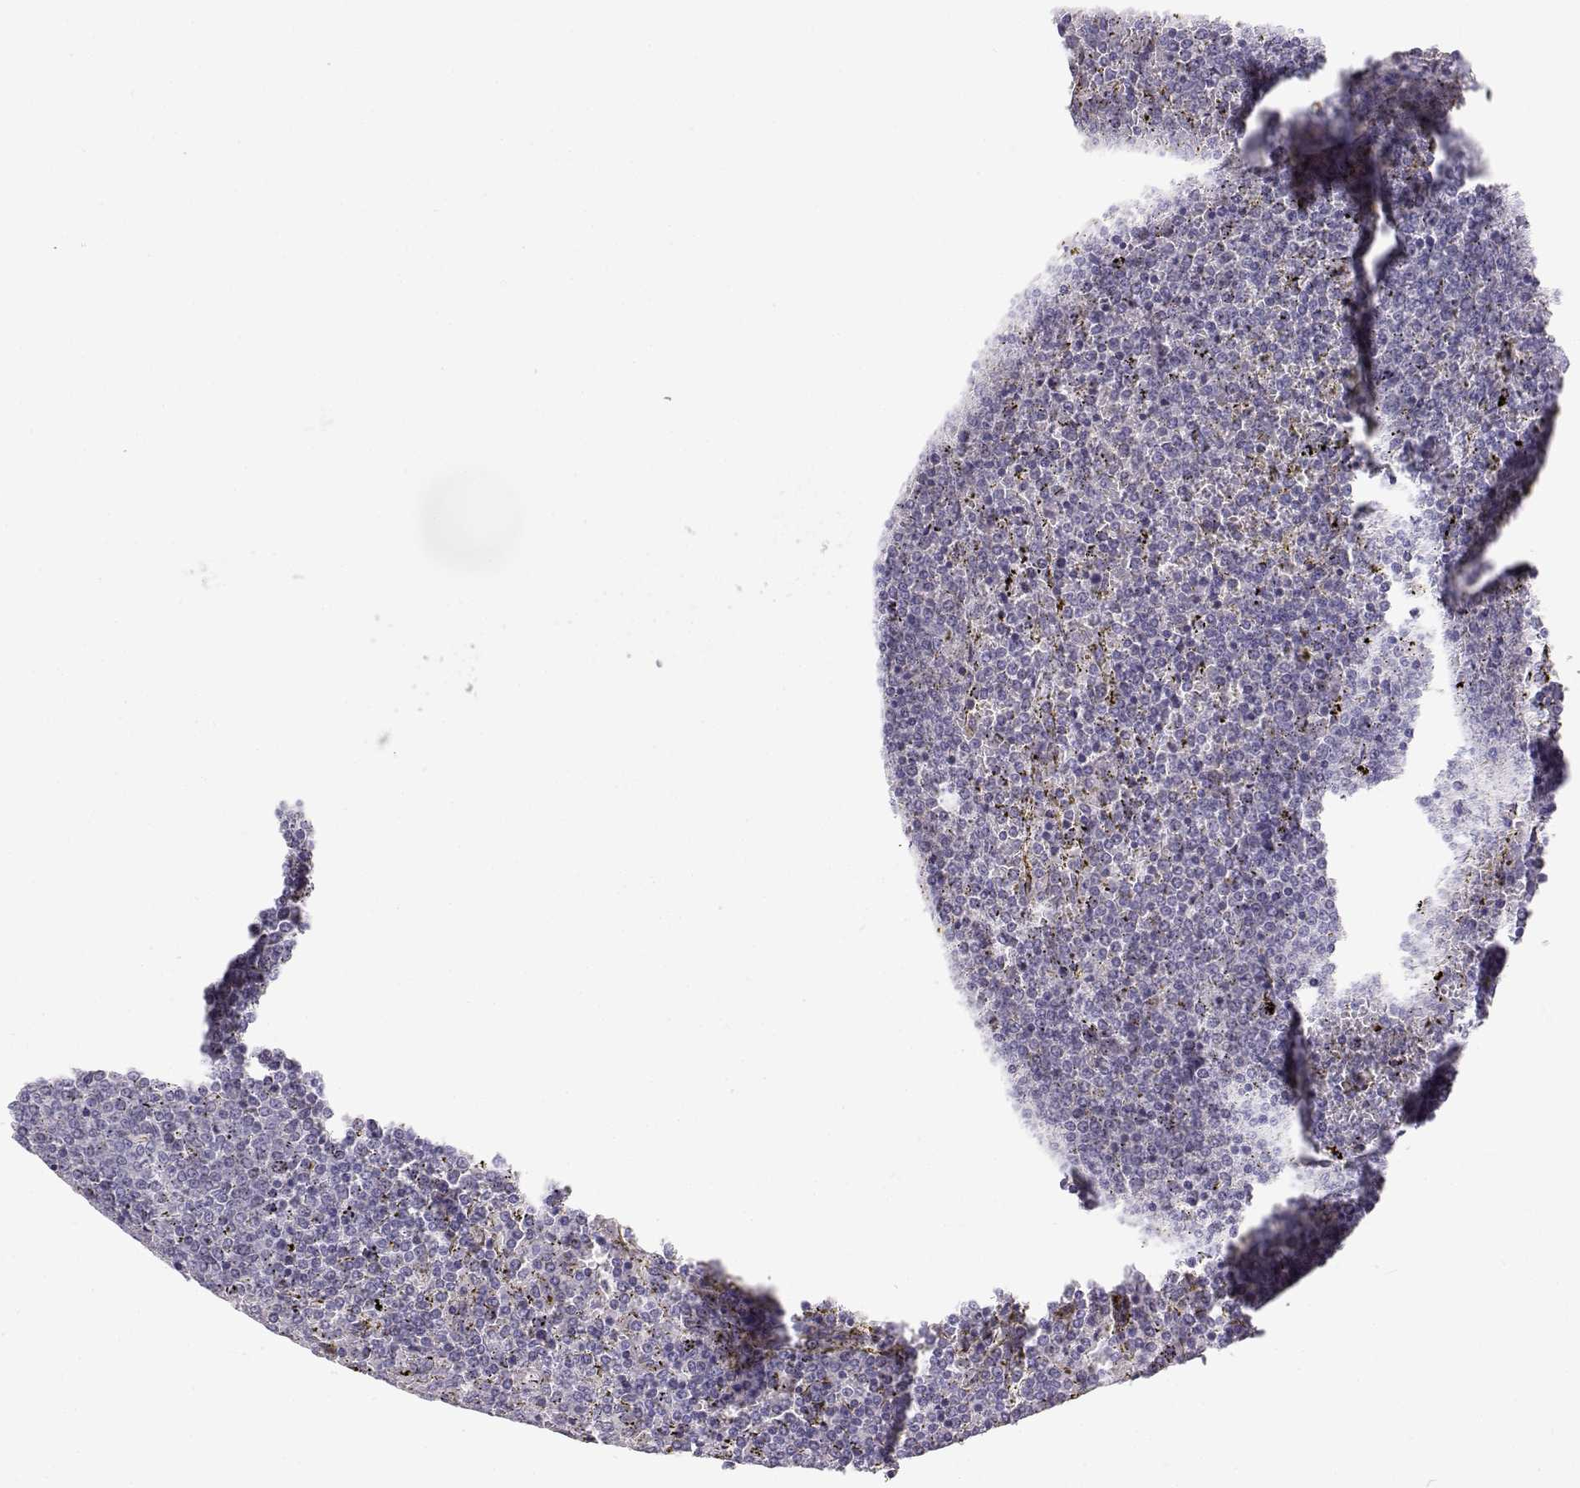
{"staining": {"intensity": "negative", "quantity": "none", "location": "none"}, "tissue": "lymphoma", "cell_type": "Tumor cells", "image_type": "cancer", "snomed": [{"axis": "morphology", "description": "Malignant lymphoma, non-Hodgkin's type, Low grade"}, {"axis": "topography", "description": "Spleen"}], "caption": "Immunohistochemical staining of human lymphoma shows no significant positivity in tumor cells. The staining was performed using DAB to visualize the protein expression in brown, while the nuclei were stained in blue with hematoxylin (Magnification: 20x).", "gene": "OPN5", "patient": {"sex": "female", "age": 77}}